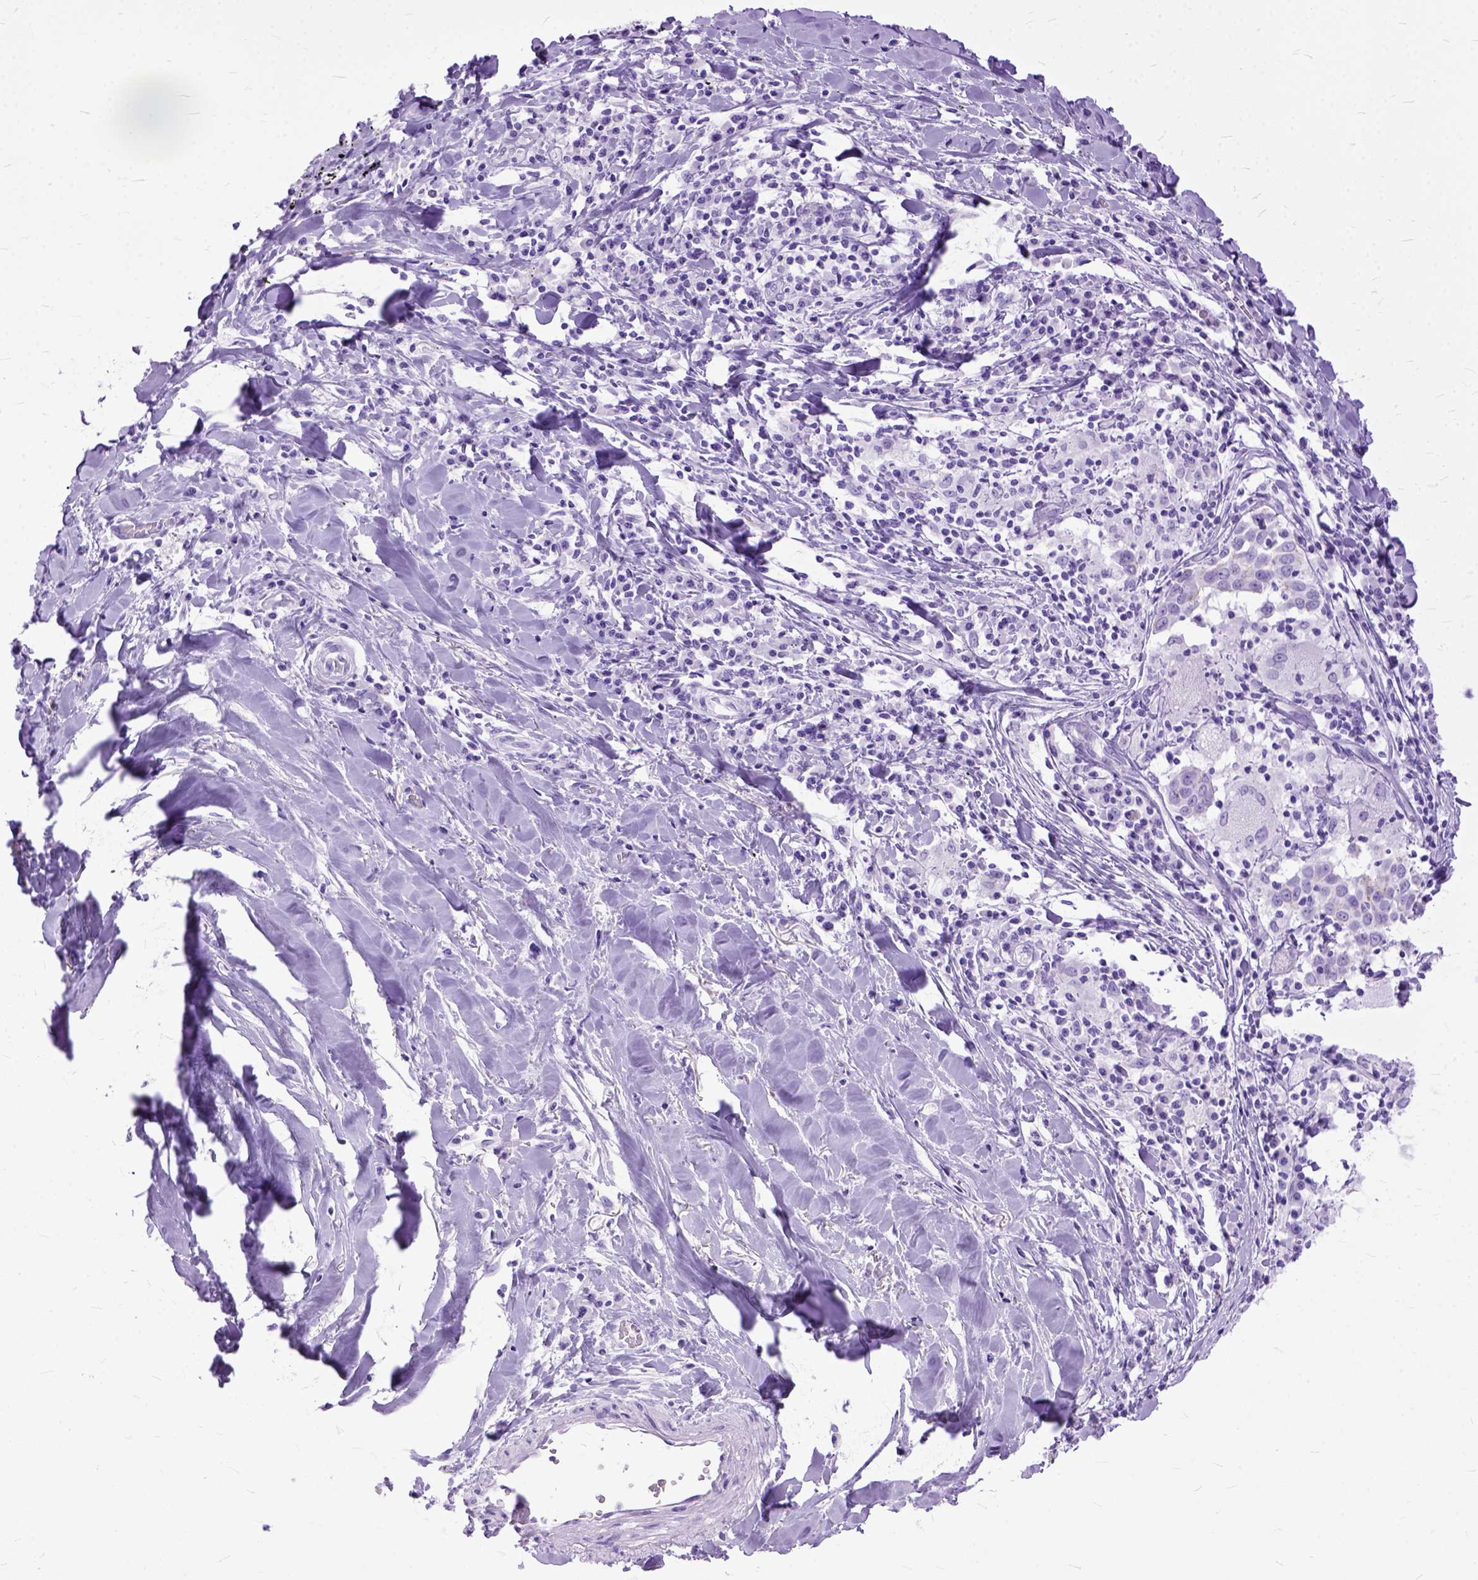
{"staining": {"intensity": "weak", "quantity": "<25%", "location": "cytoplasmic/membranous"}, "tissue": "lung cancer", "cell_type": "Tumor cells", "image_type": "cancer", "snomed": [{"axis": "morphology", "description": "Squamous cell carcinoma, NOS"}, {"axis": "topography", "description": "Lung"}], "caption": "Immunohistochemistry (IHC) of human lung cancer shows no staining in tumor cells.", "gene": "GNGT1", "patient": {"sex": "male", "age": 57}}